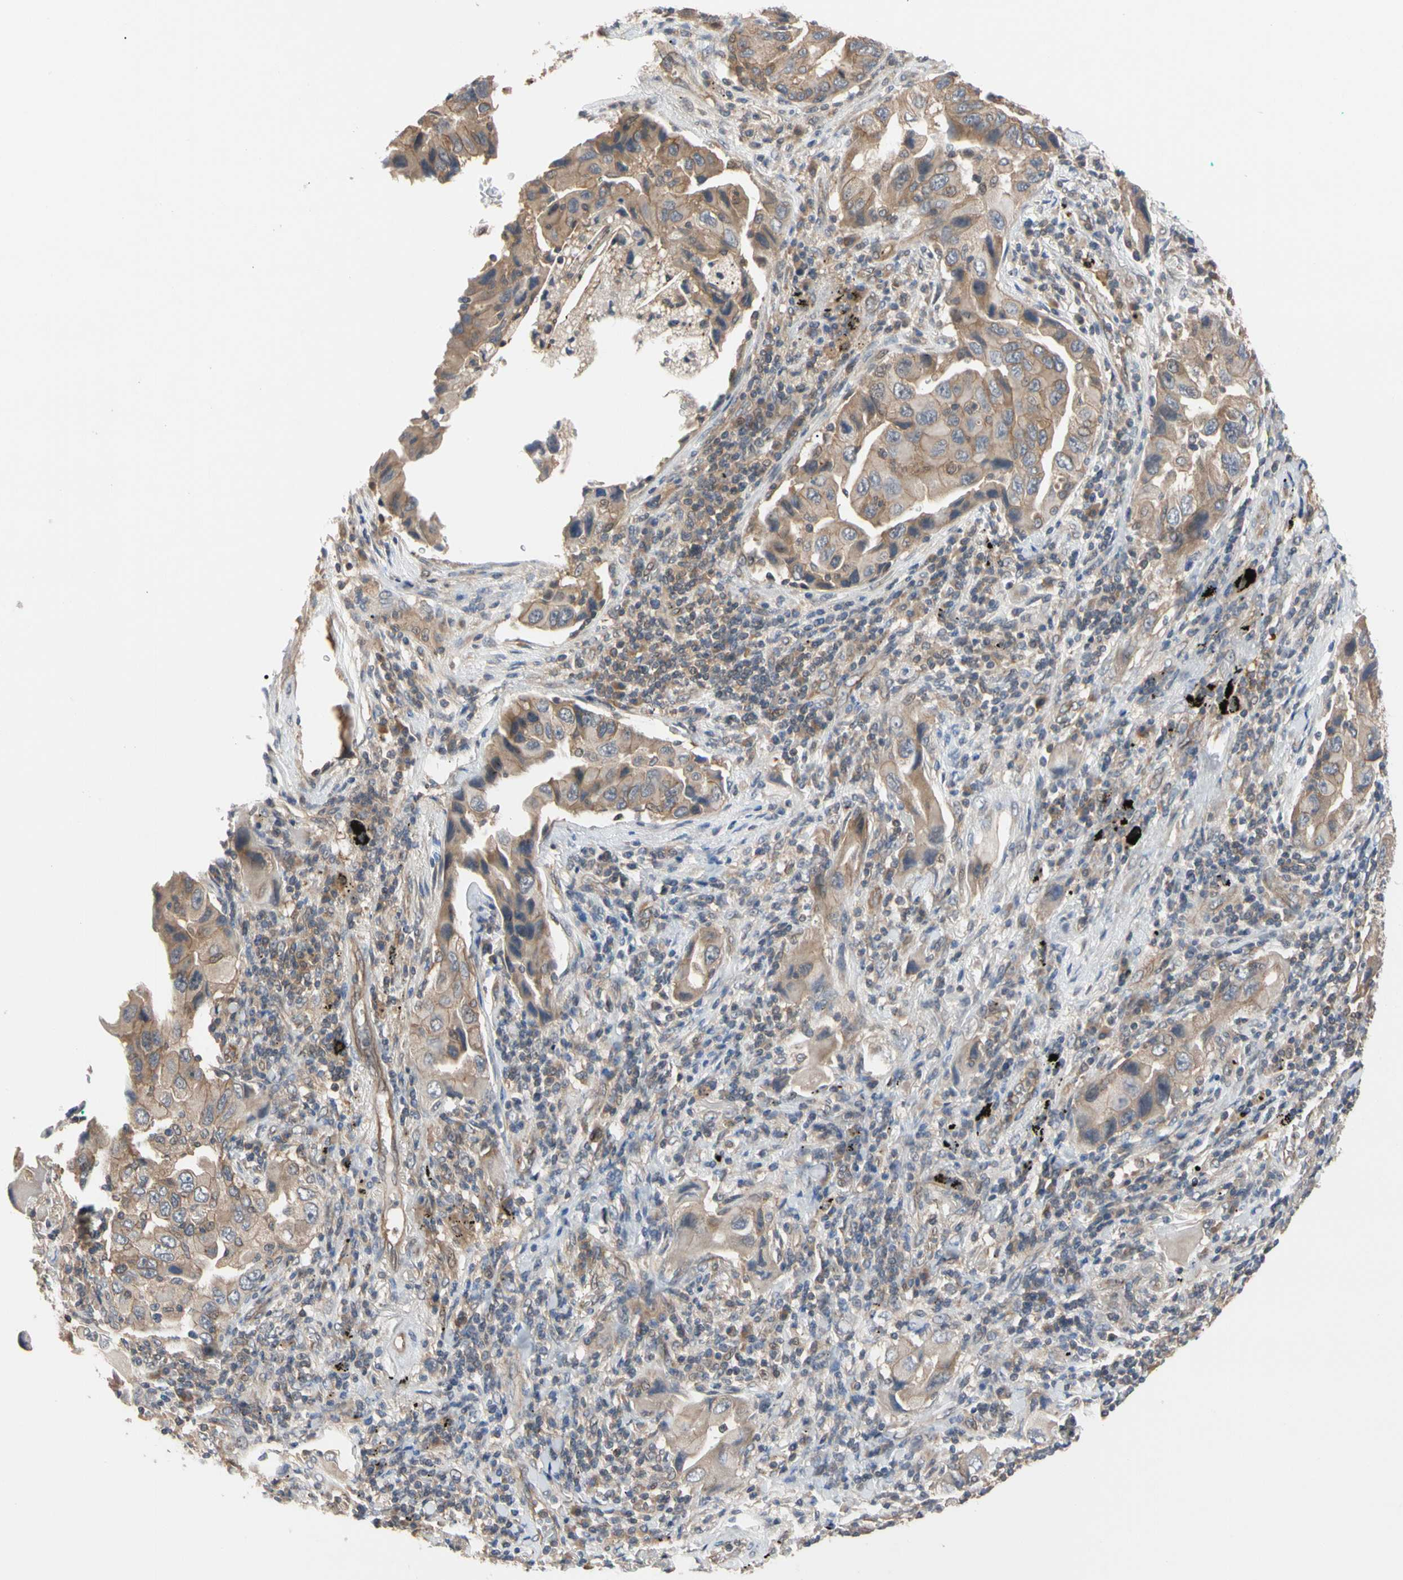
{"staining": {"intensity": "moderate", "quantity": ">75%", "location": "cytoplasmic/membranous"}, "tissue": "lung cancer", "cell_type": "Tumor cells", "image_type": "cancer", "snomed": [{"axis": "morphology", "description": "Adenocarcinoma, NOS"}, {"axis": "topography", "description": "Lung"}], "caption": "This micrograph exhibits lung adenocarcinoma stained with immunohistochemistry to label a protein in brown. The cytoplasmic/membranous of tumor cells show moderate positivity for the protein. Nuclei are counter-stained blue.", "gene": "DPP8", "patient": {"sex": "female", "age": 65}}